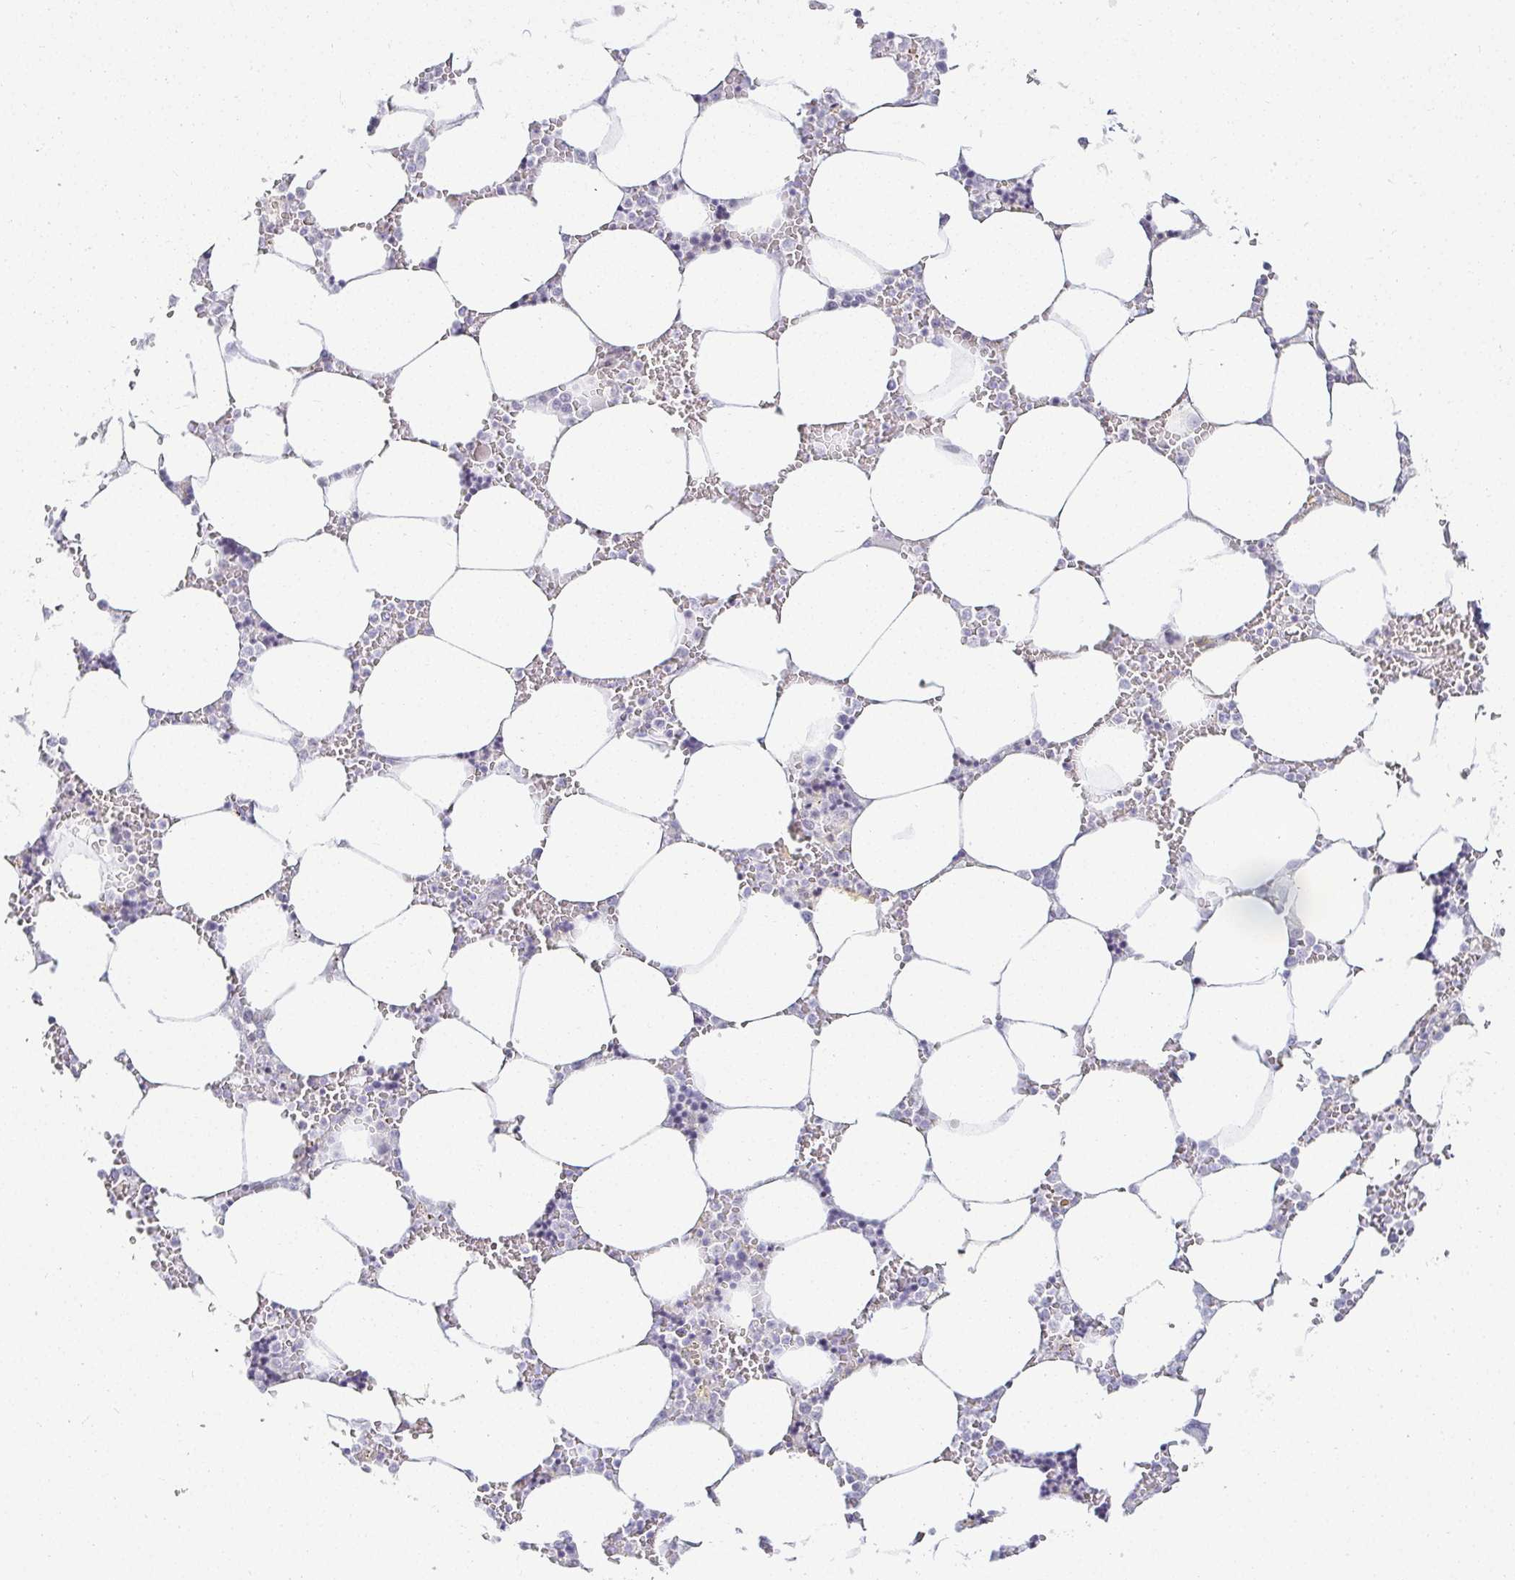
{"staining": {"intensity": "negative", "quantity": "none", "location": "none"}, "tissue": "bone marrow", "cell_type": "Hematopoietic cells", "image_type": "normal", "snomed": [{"axis": "morphology", "description": "Normal tissue, NOS"}, {"axis": "topography", "description": "Bone marrow"}], "caption": "Histopathology image shows no protein expression in hematopoietic cells of unremarkable bone marrow.", "gene": "ACAN", "patient": {"sex": "male", "age": 64}}